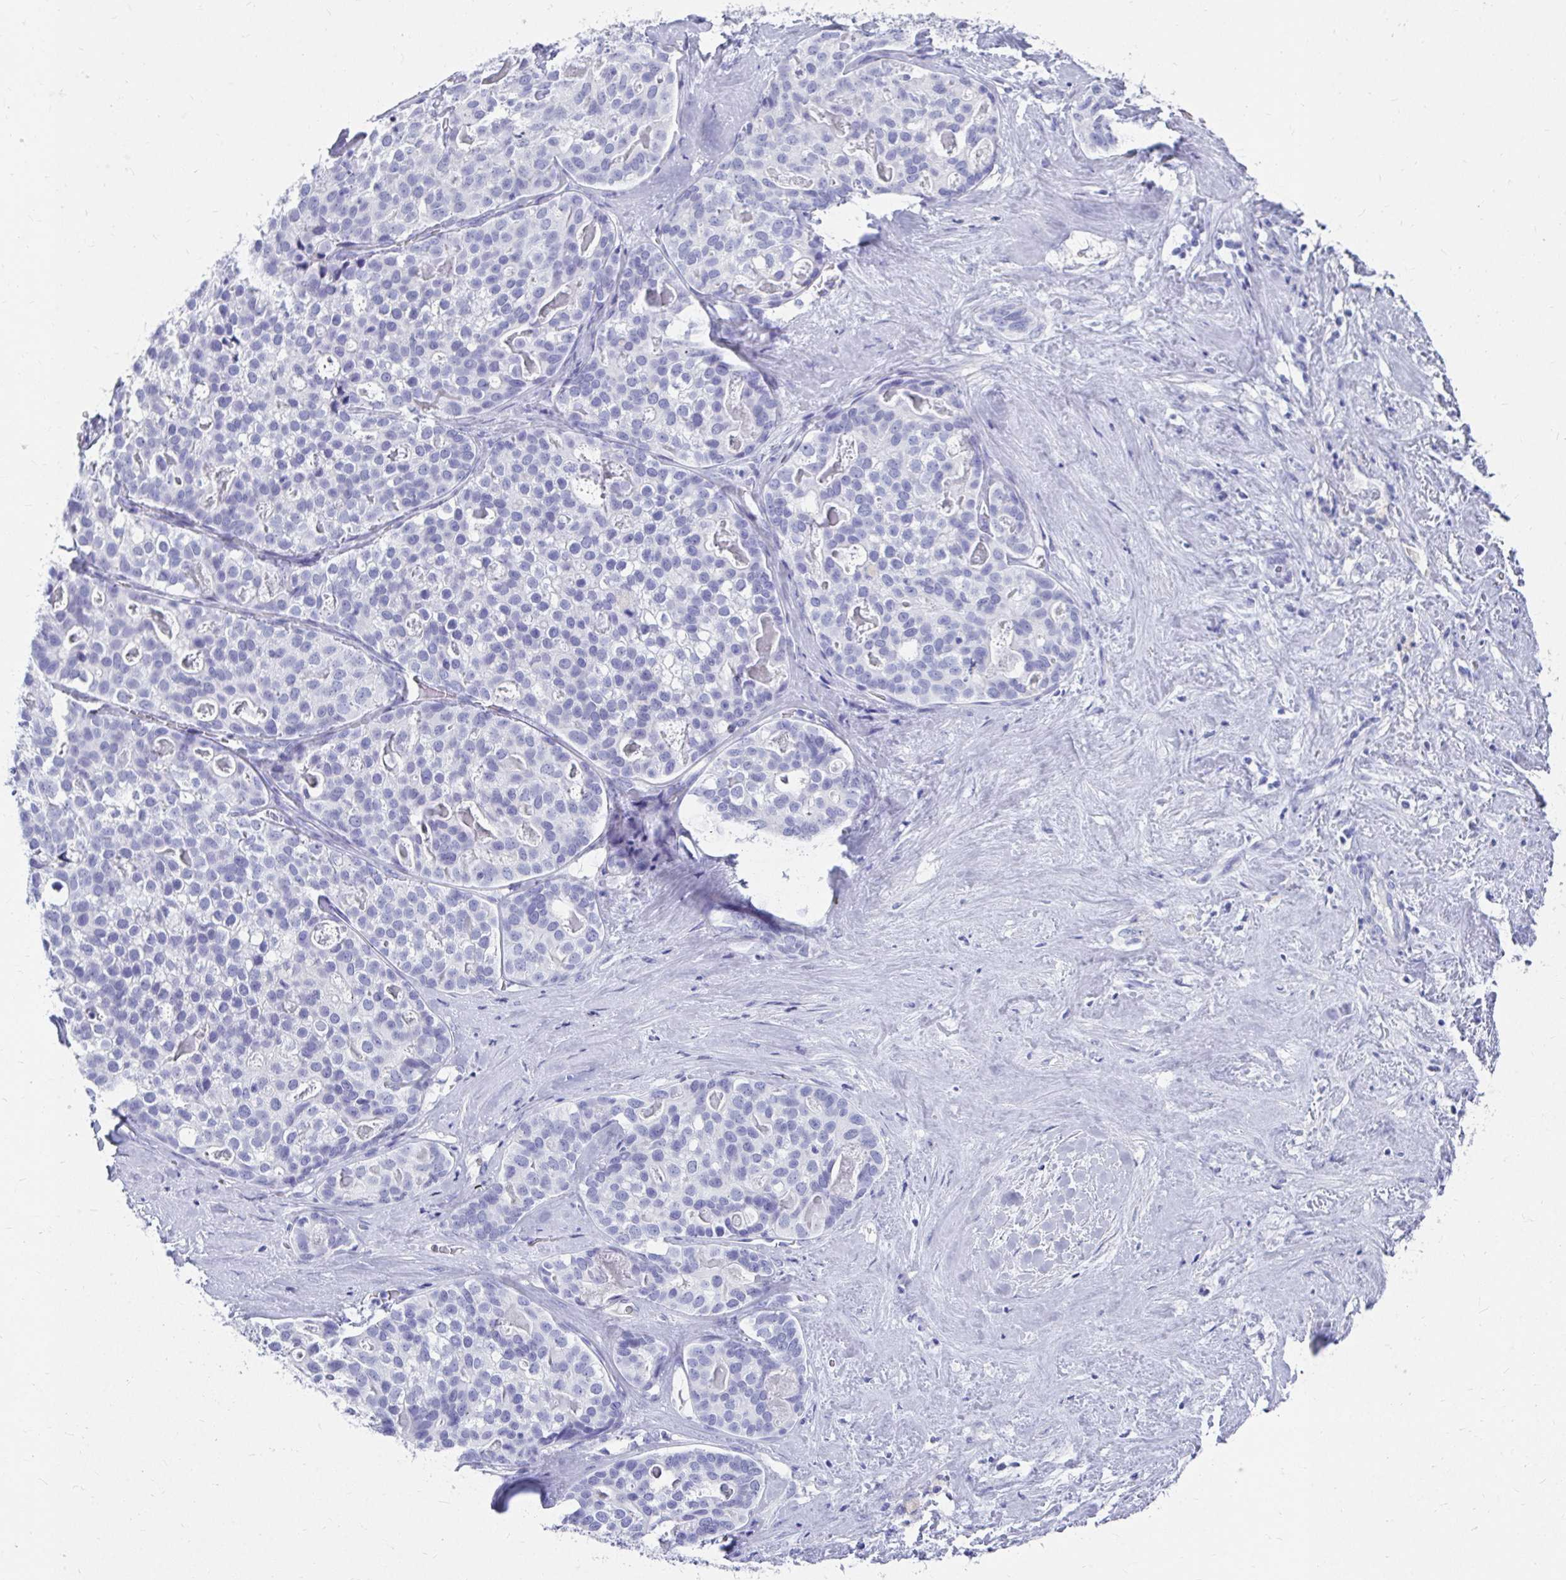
{"staining": {"intensity": "negative", "quantity": "none", "location": "none"}, "tissue": "liver cancer", "cell_type": "Tumor cells", "image_type": "cancer", "snomed": [{"axis": "morphology", "description": "Cholangiocarcinoma"}, {"axis": "topography", "description": "Liver"}], "caption": "Human liver cancer (cholangiocarcinoma) stained for a protein using immunohistochemistry demonstrates no expression in tumor cells.", "gene": "DPEP3", "patient": {"sex": "male", "age": 56}}